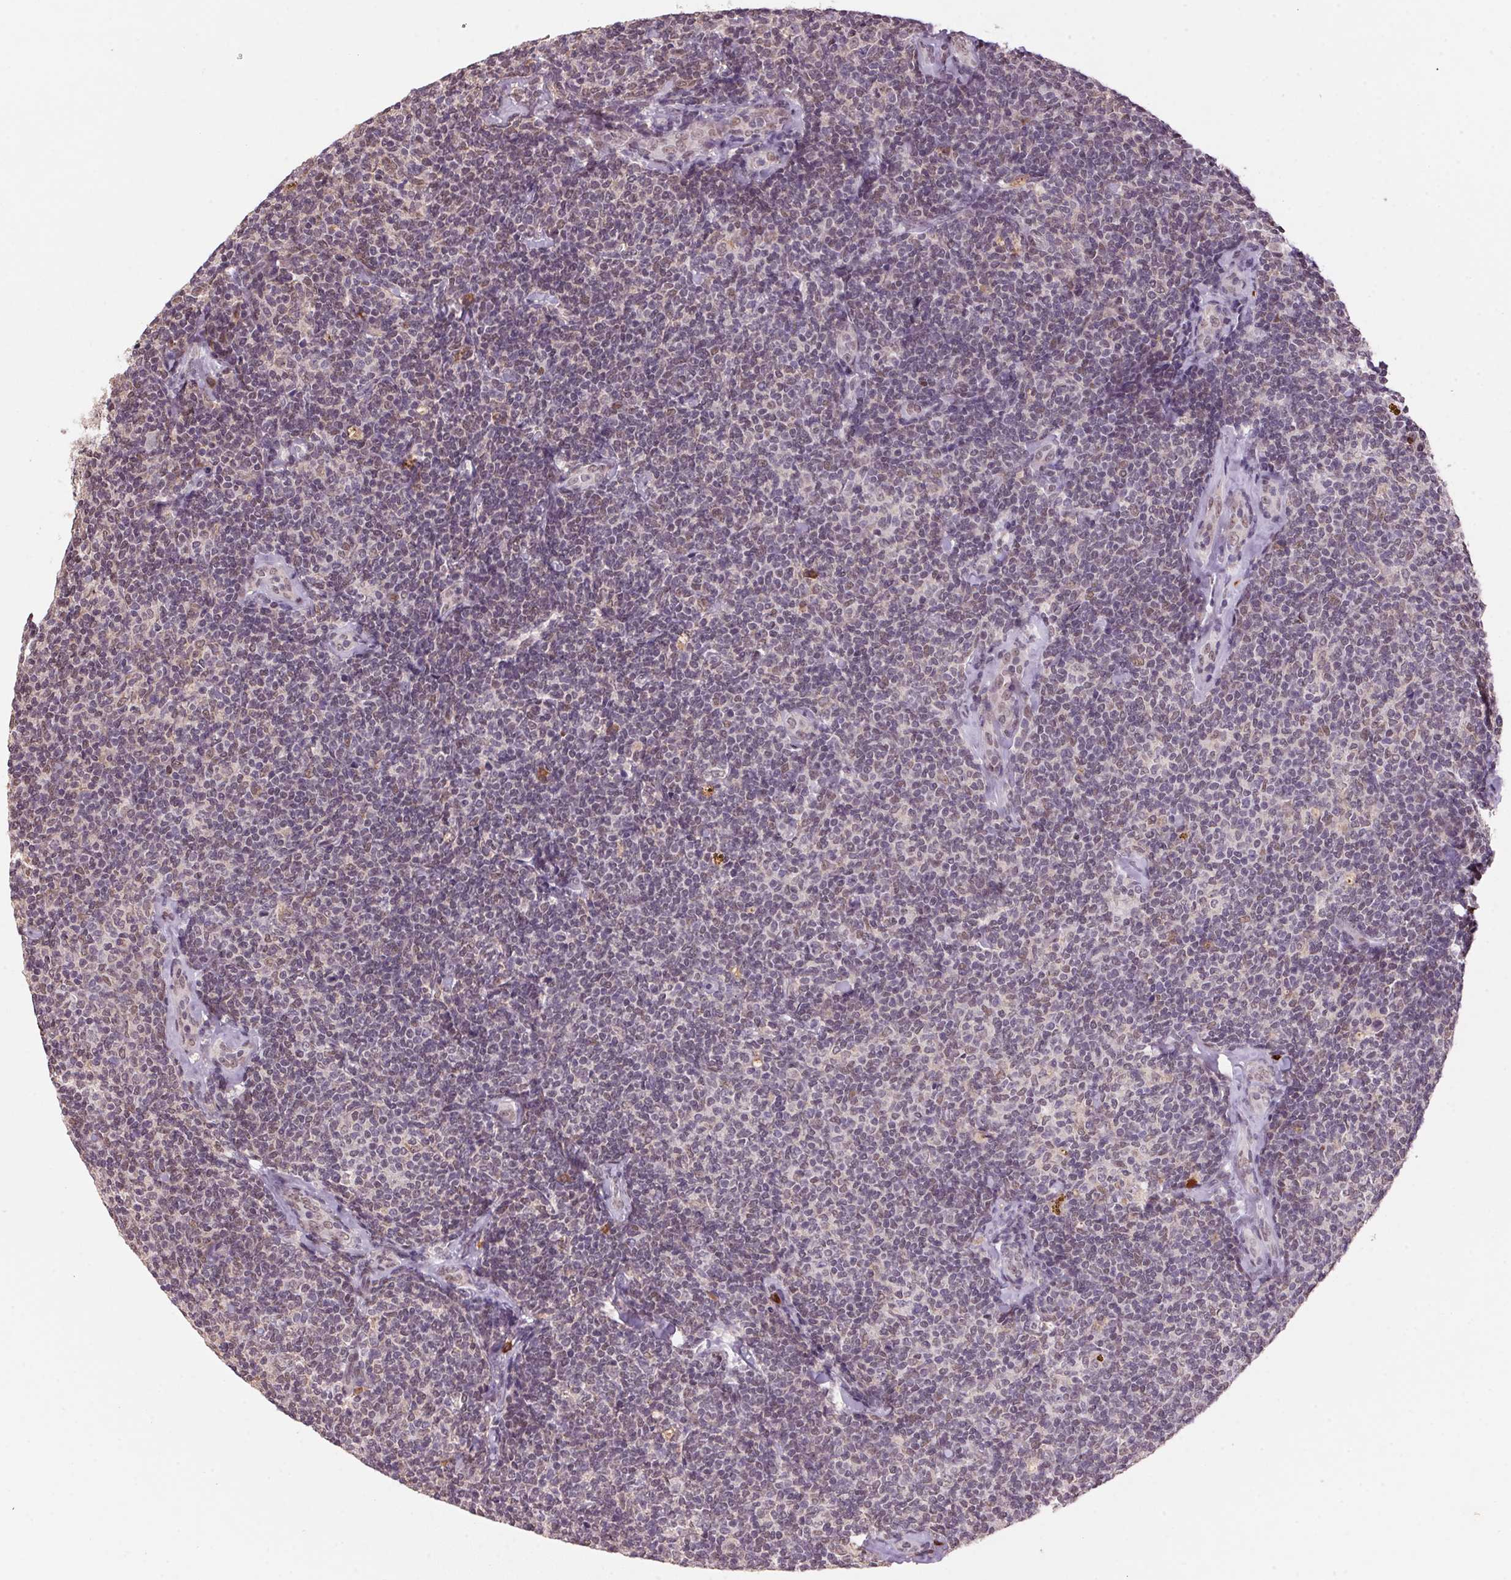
{"staining": {"intensity": "weak", "quantity": "<25%", "location": "nuclear"}, "tissue": "lymphoma", "cell_type": "Tumor cells", "image_type": "cancer", "snomed": [{"axis": "morphology", "description": "Malignant lymphoma, non-Hodgkin's type, Low grade"}, {"axis": "topography", "description": "Lymph node"}], "caption": "There is no significant staining in tumor cells of lymphoma.", "gene": "ZBTB4", "patient": {"sex": "female", "age": 56}}